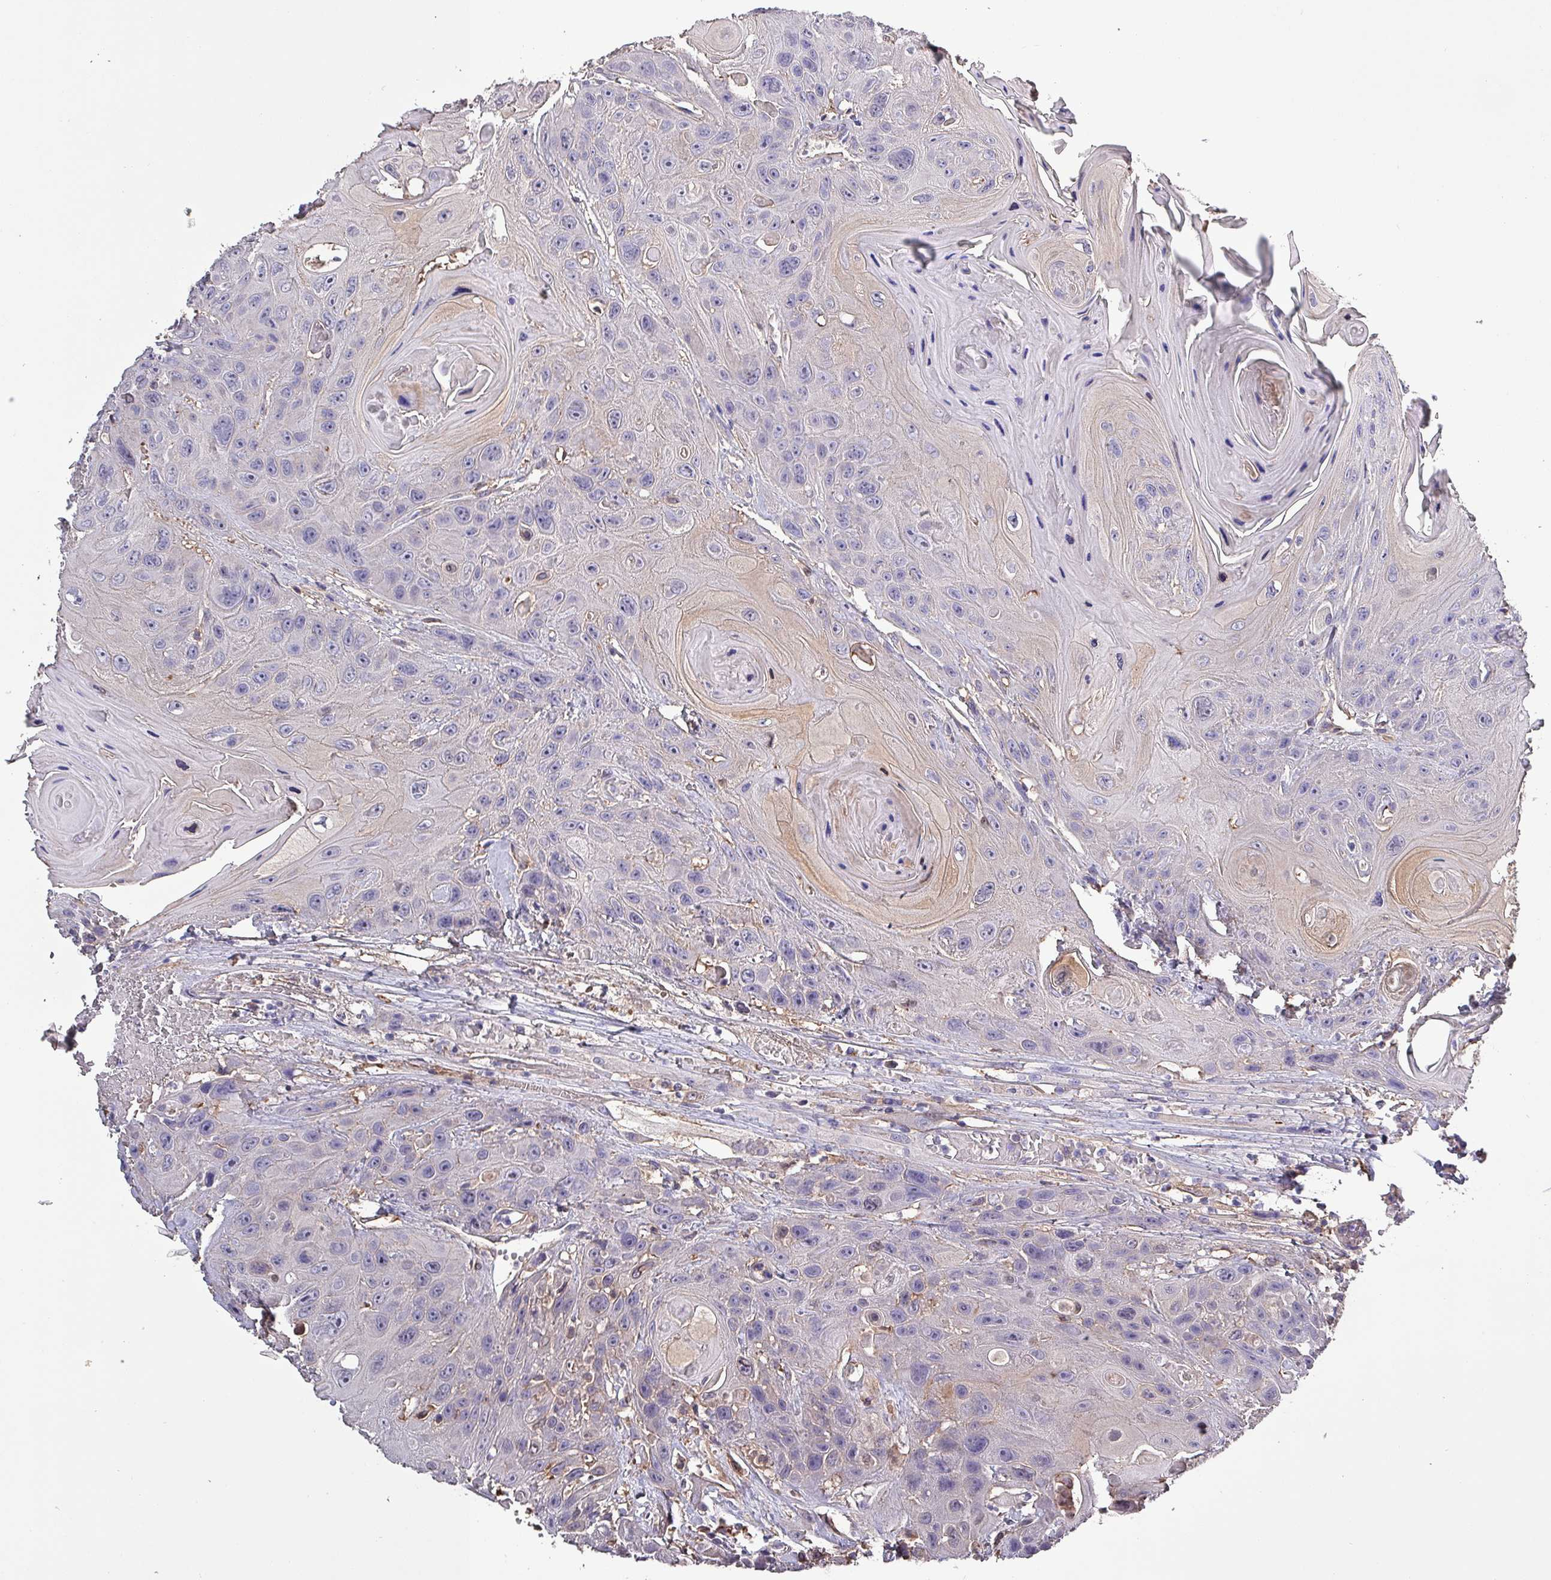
{"staining": {"intensity": "negative", "quantity": "none", "location": "none"}, "tissue": "head and neck cancer", "cell_type": "Tumor cells", "image_type": "cancer", "snomed": [{"axis": "morphology", "description": "Squamous cell carcinoma, NOS"}, {"axis": "topography", "description": "Head-Neck"}], "caption": "Tumor cells show no significant positivity in head and neck cancer. (DAB immunohistochemistry, high magnification).", "gene": "HTRA4", "patient": {"sex": "female", "age": 59}}